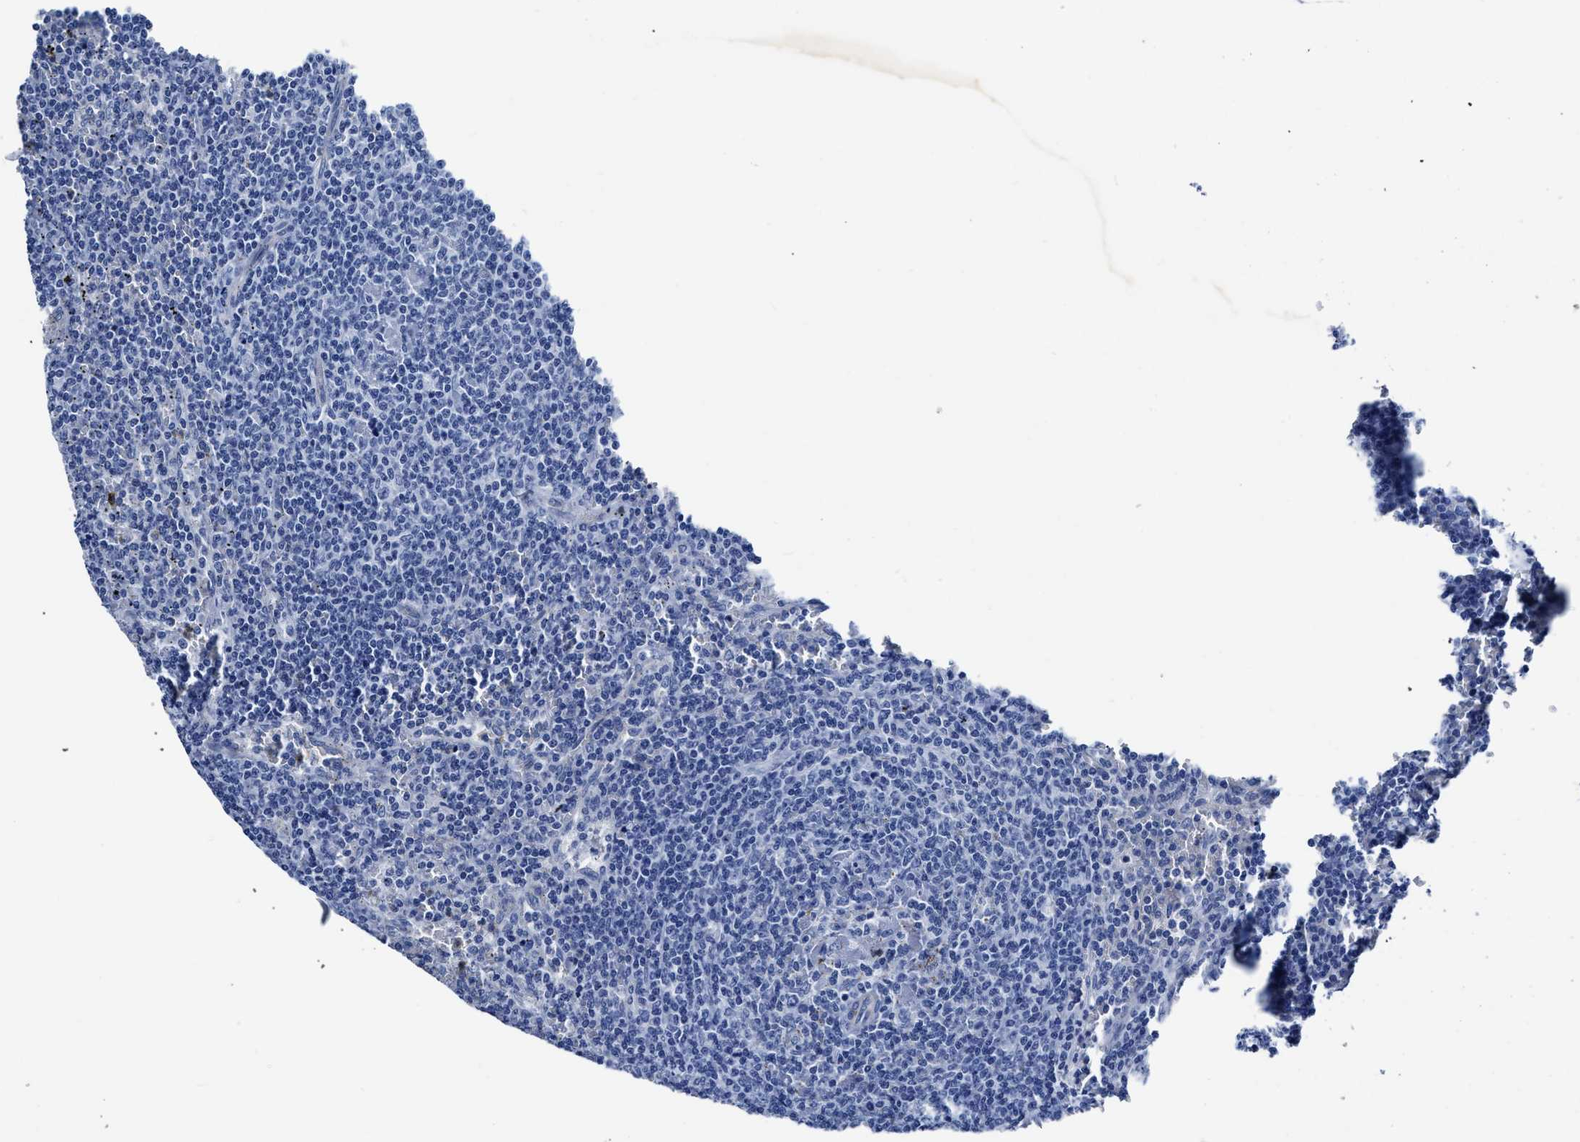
{"staining": {"intensity": "negative", "quantity": "none", "location": "none"}, "tissue": "lymphoma", "cell_type": "Tumor cells", "image_type": "cancer", "snomed": [{"axis": "morphology", "description": "Malignant lymphoma, non-Hodgkin's type, Low grade"}, {"axis": "topography", "description": "Spleen"}], "caption": "This is an immunohistochemistry (IHC) image of lymphoma. There is no expression in tumor cells.", "gene": "KCNMB3", "patient": {"sex": "female", "age": 50}}